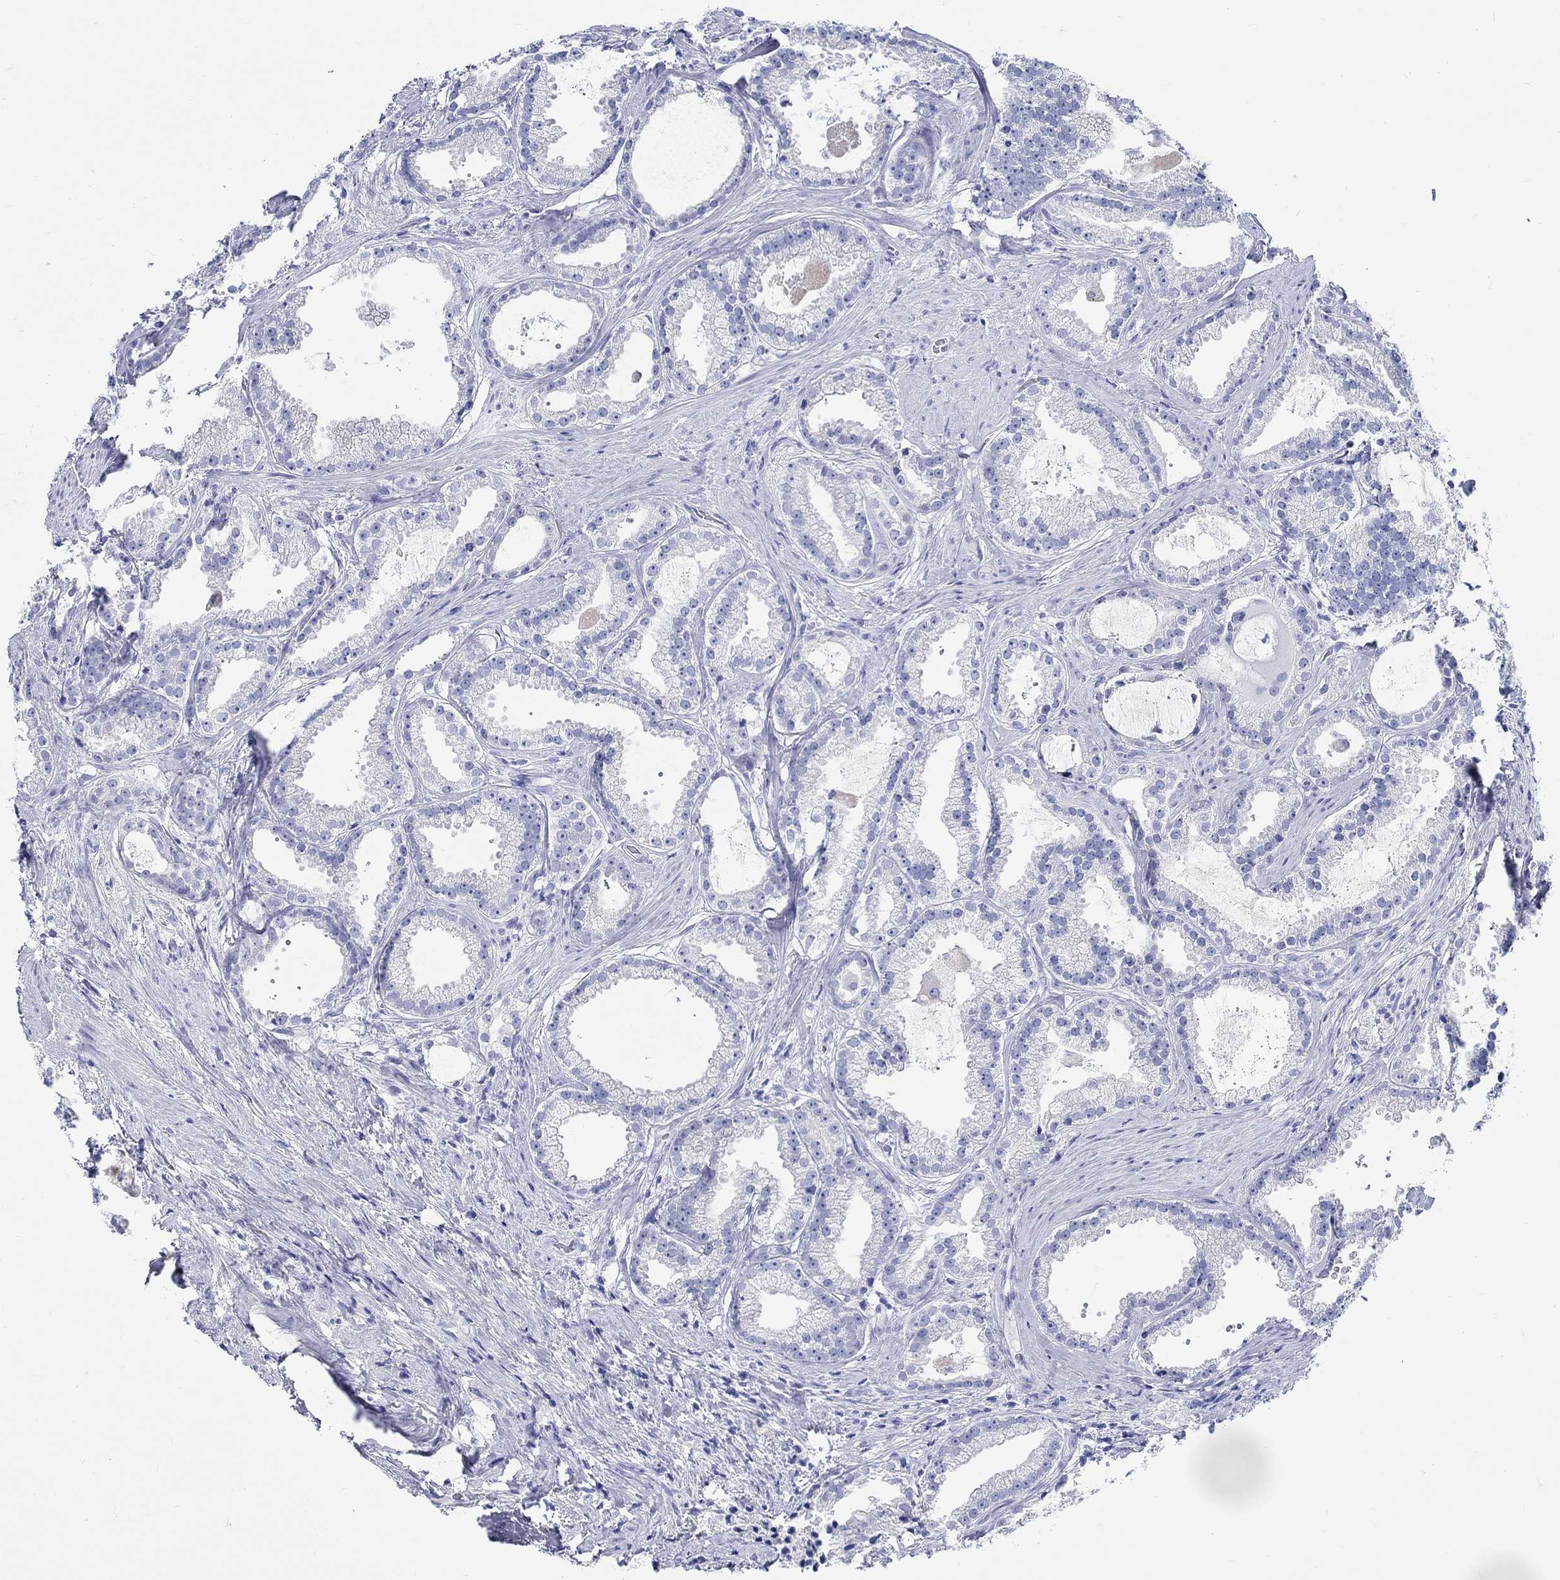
{"staining": {"intensity": "negative", "quantity": "none", "location": "none"}, "tissue": "prostate cancer", "cell_type": "Tumor cells", "image_type": "cancer", "snomed": [{"axis": "morphology", "description": "Adenocarcinoma, NOS"}, {"axis": "morphology", "description": "Adenocarcinoma, High grade"}, {"axis": "topography", "description": "Prostate"}], "caption": "An IHC image of prostate cancer (adenocarcinoma (high-grade)) is shown. There is no staining in tumor cells of prostate cancer (adenocarcinoma (high-grade)).", "gene": "RD3L", "patient": {"sex": "male", "age": 64}}